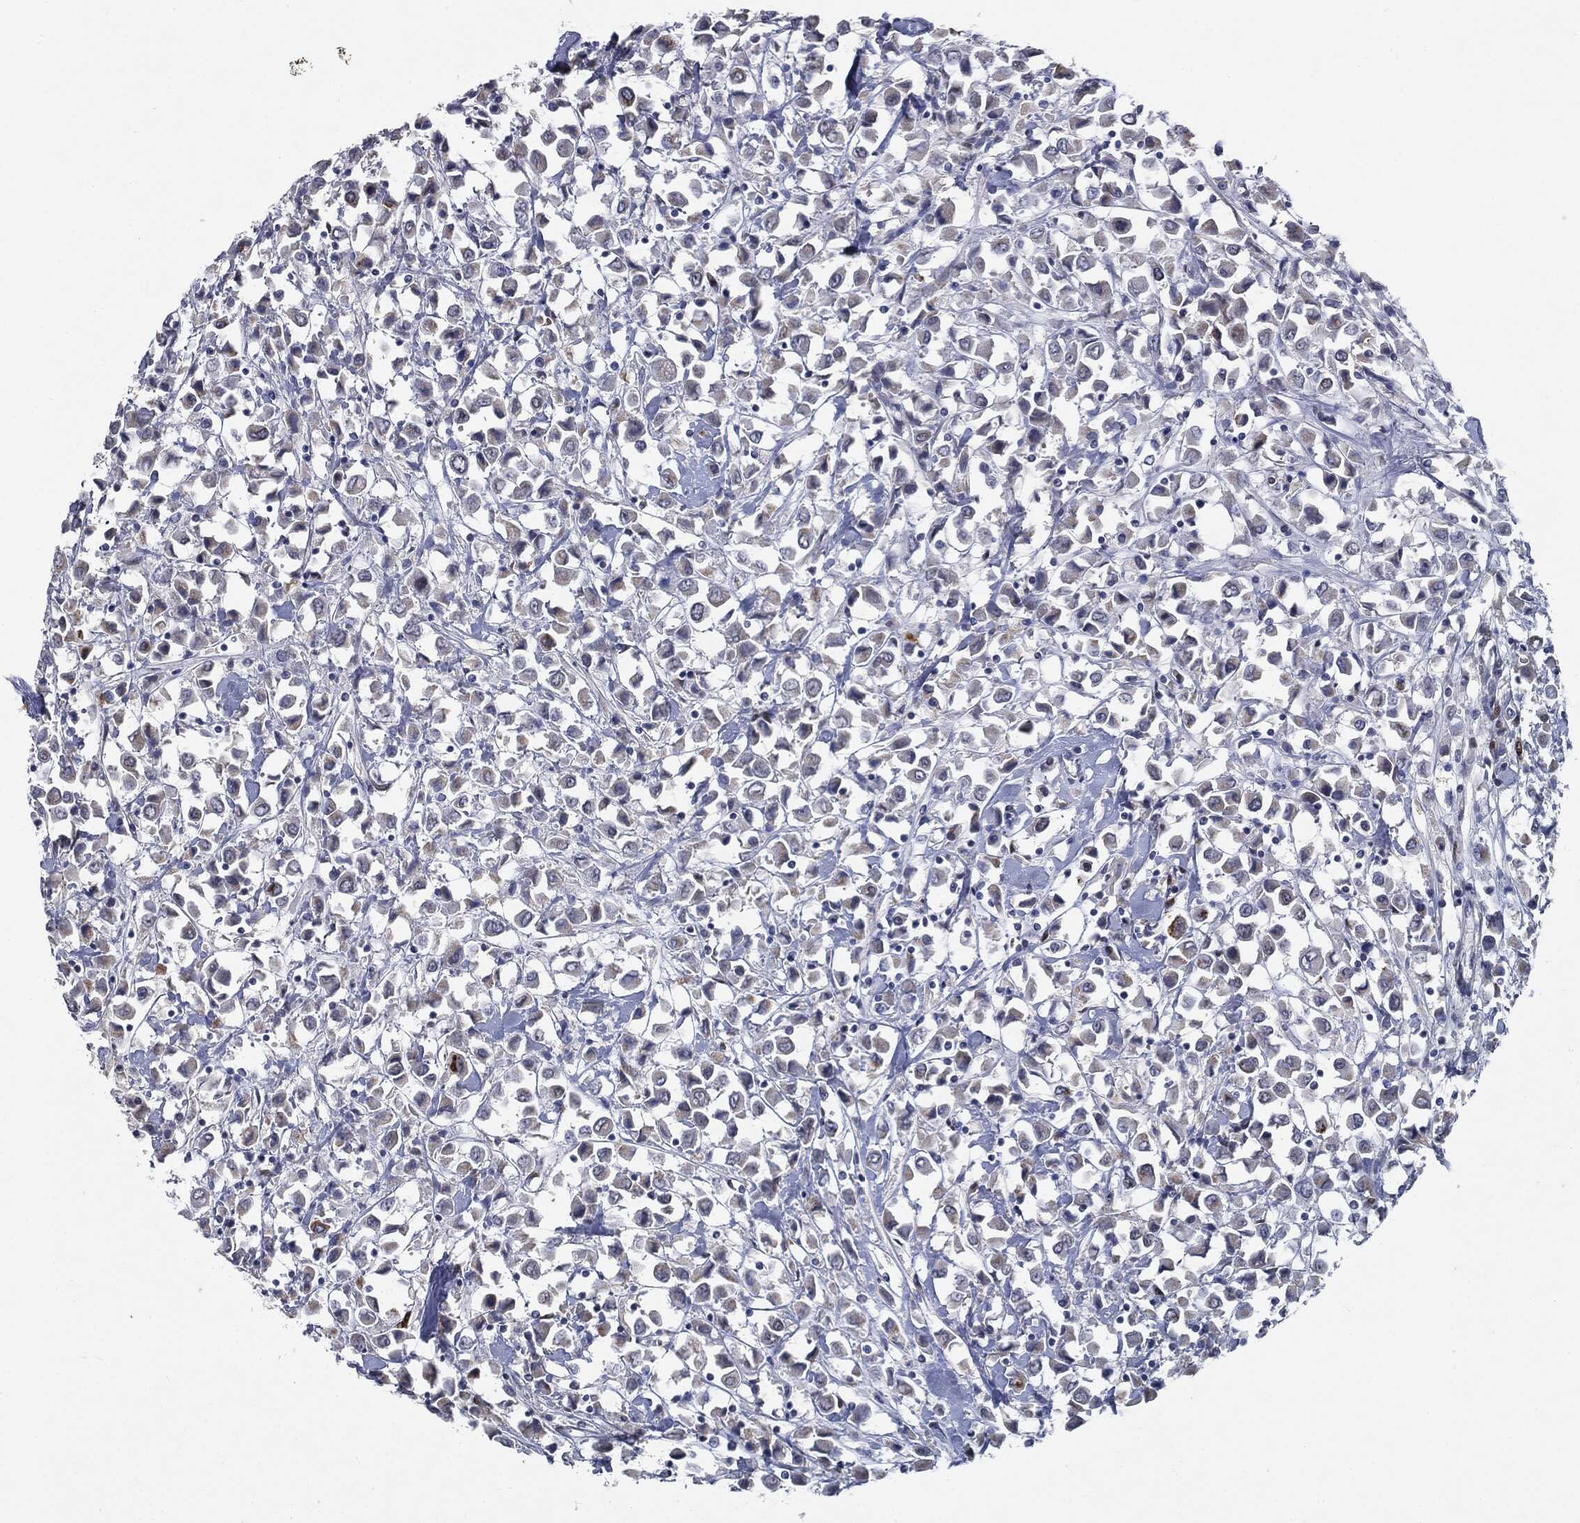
{"staining": {"intensity": "moderate", "quantity": "25%-75%", "location": "cytoplasmic/membranous"}, "tissue": "breast cancer", "cell_type": "Tumor cells", "image_type": "cancer", "snomed": [{"axis": "morphology", "description": "Duct carcinoma"}, {"axis": "topography", "description": "Breast"}], "caption": "Approximately 25%-75% of tumor cells in human breast cancer (infiltrating ductal carcinoma) exhibit moderate cytoplasmic/membranous protein positivity as visualized by brown immunohistochemical staining.", "gene": "CASD1", "patient": {"sex": "female", "age": 61}}